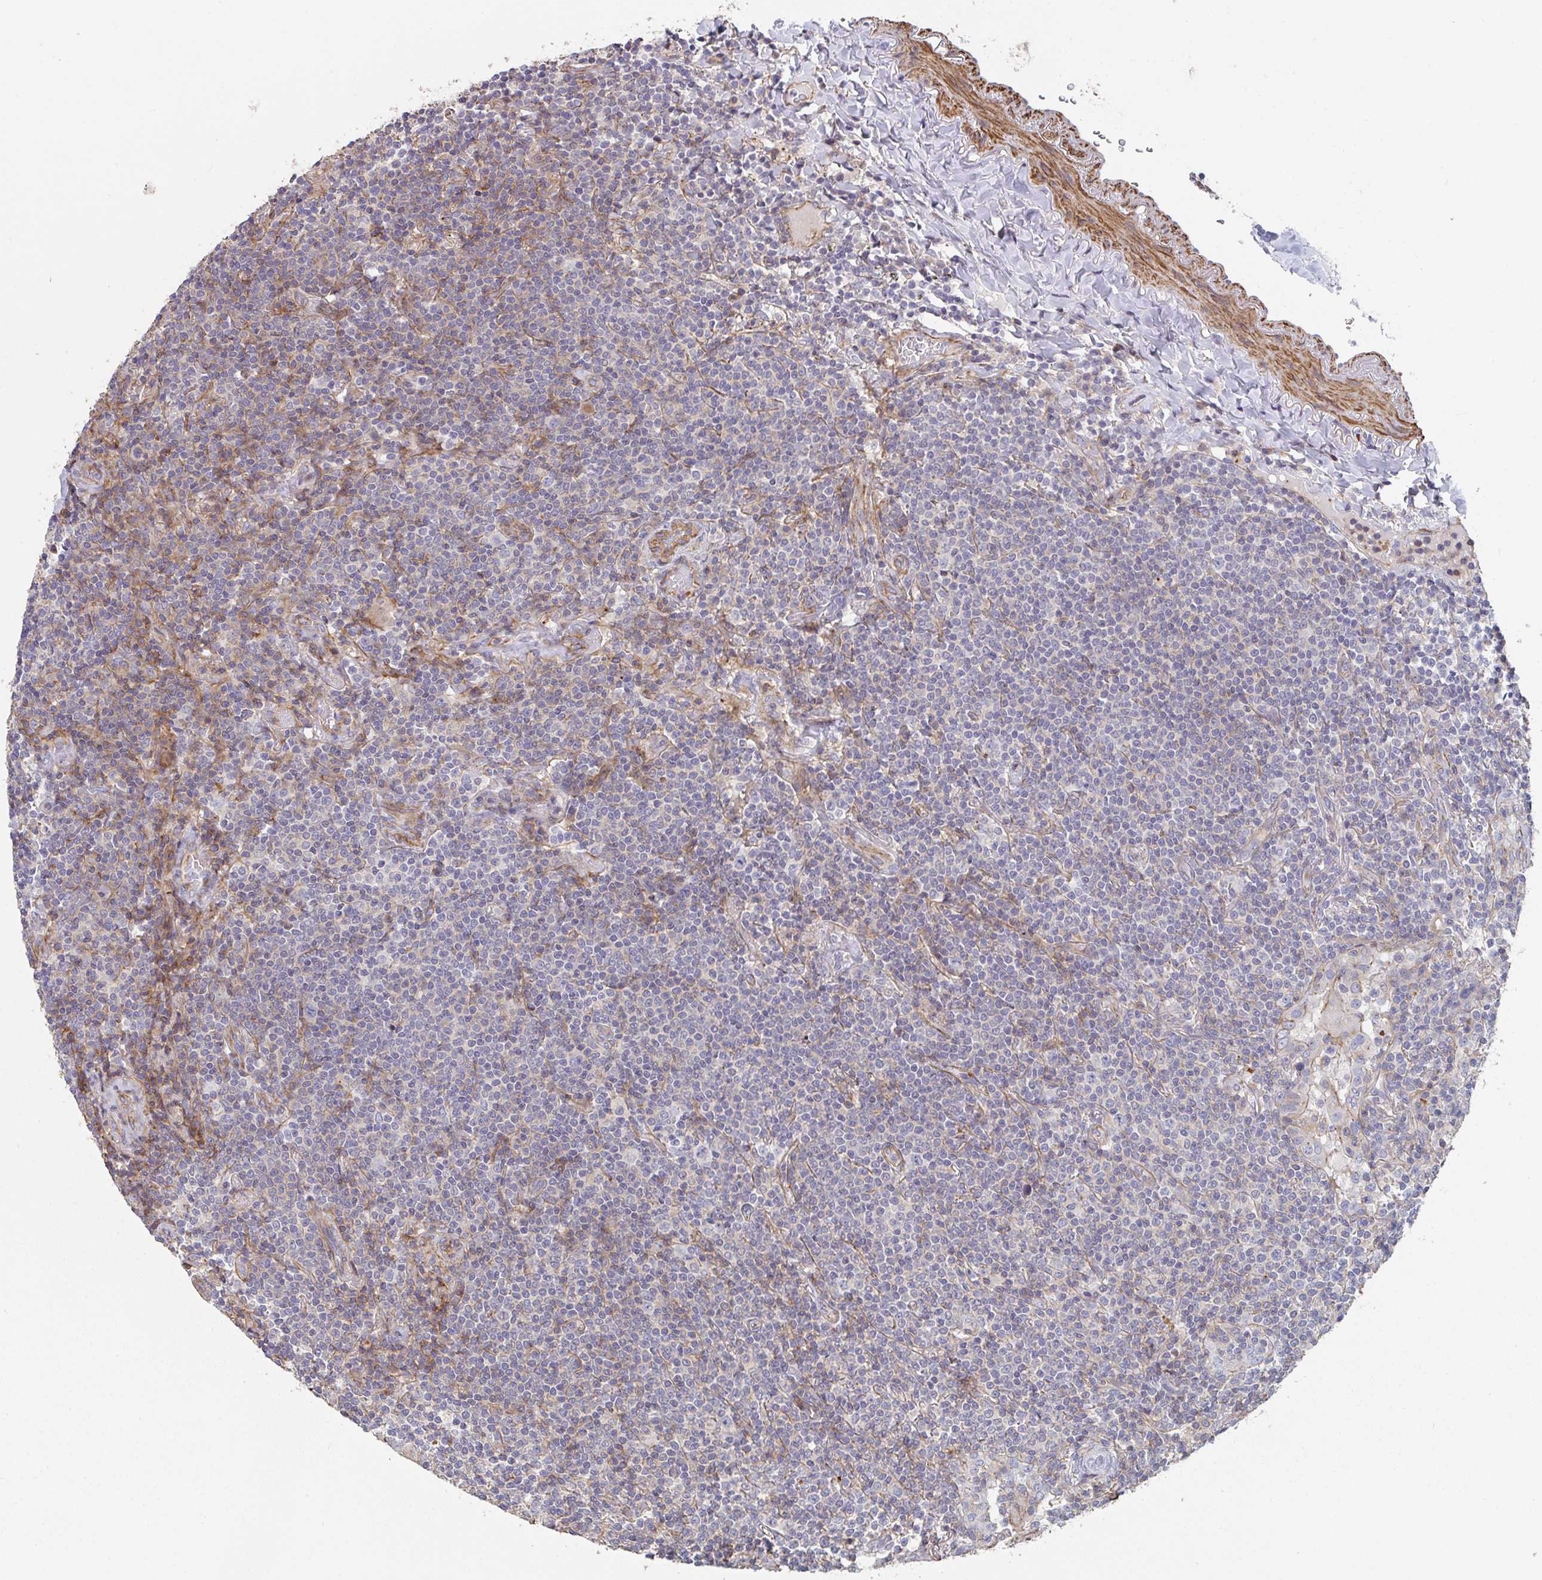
{"staining": {"intensity": "negative", "quantity": "none", "location": "none"}, "tissue": "lymphoma", "cell_type": "Tumor cells", "image_type": "cancer", "snomed": [{"axis": "morphology", "description": "Malignant lymphoma, non-Hodgkin's type, Low grade"}, {"axis": "topography", "description": "Lung"}], "caption": "Immunohistochemistry (IHC) of lymphoma reveals no staining in tumor cells.", "gene": "FZD2", "patient": {"sex": "female", "age": 71}}